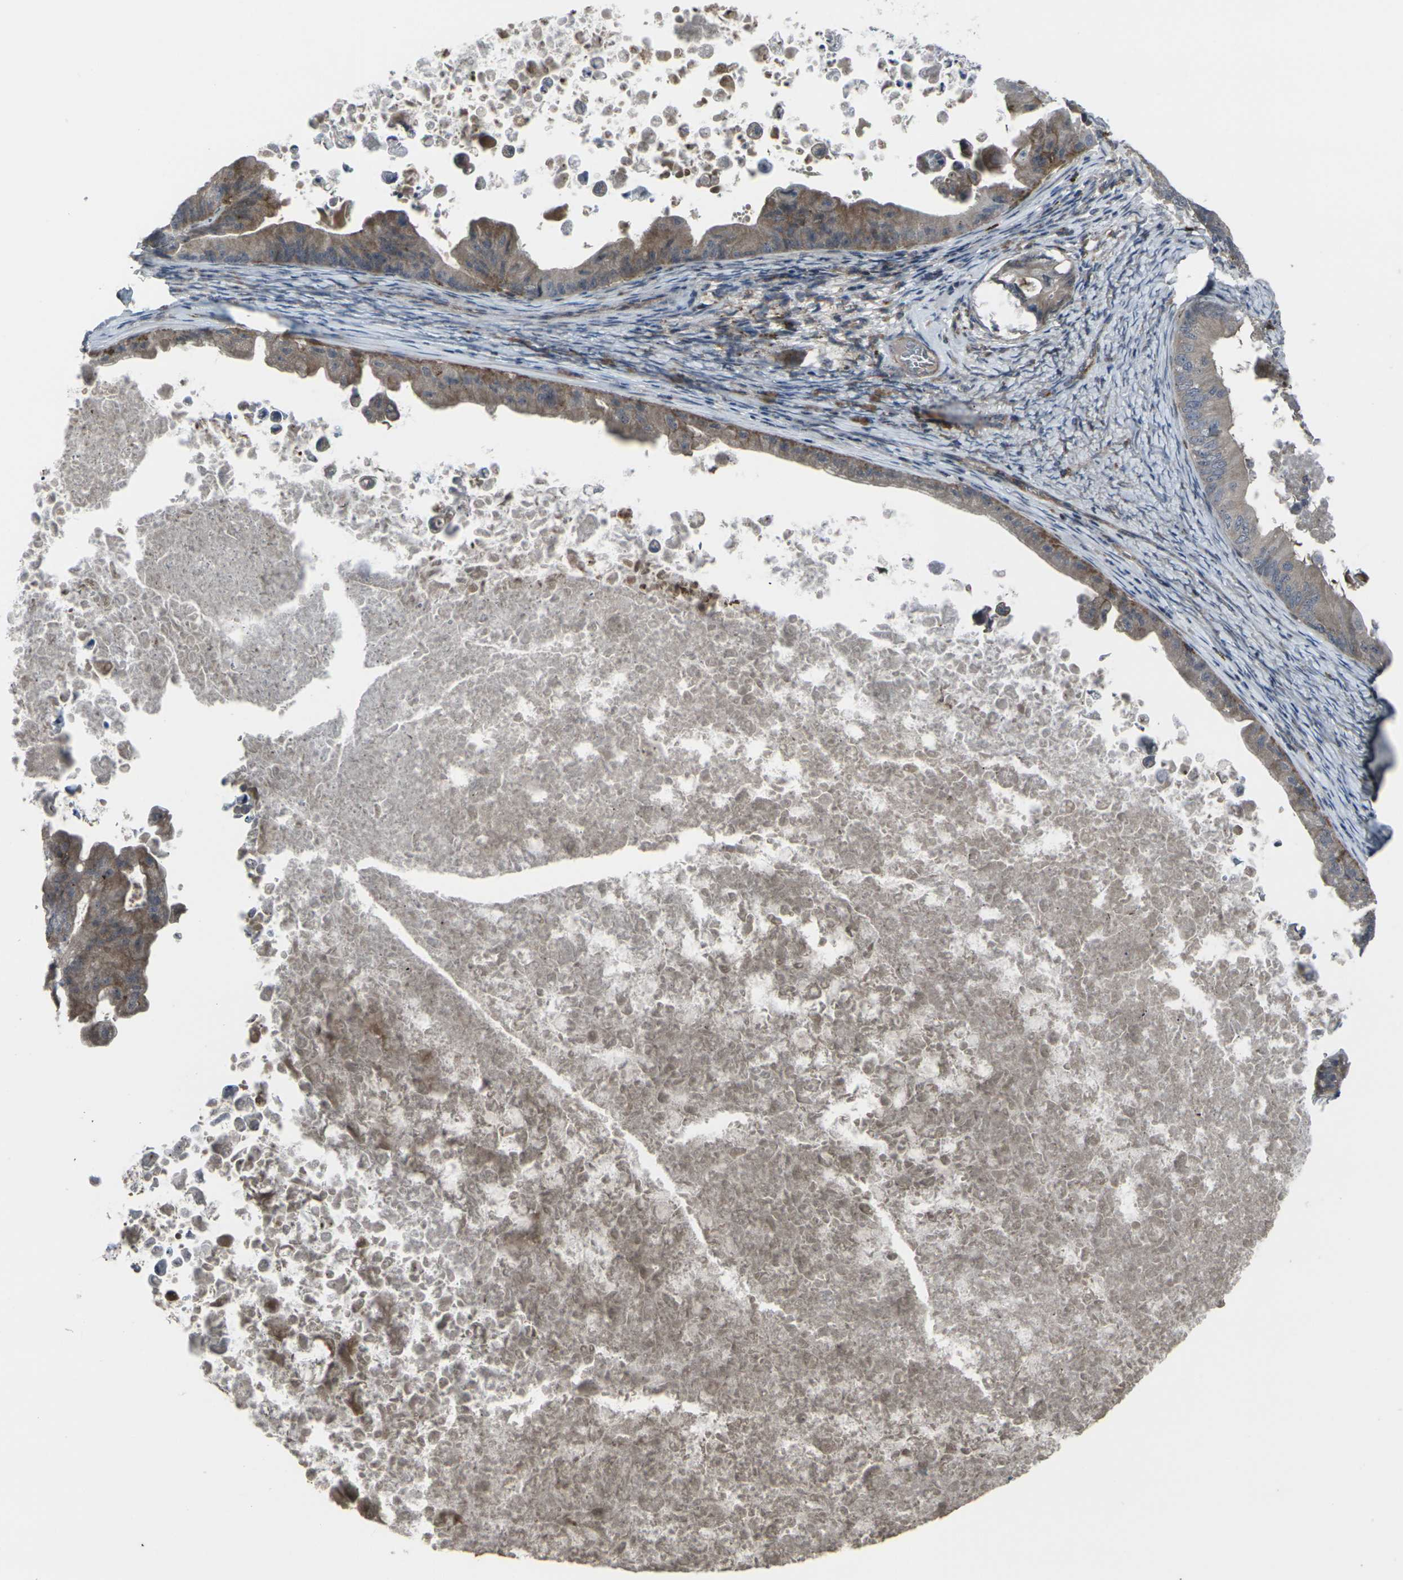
{"staining": {"intensity": "moderate", "quantity": ">75%", "location": "cytoplasmic/membranous"}, "tissue": "ovarian cancer", "cell_type": "Tumor cells", "image_type": "cancer", "snomed": [{"axis": "morphology", "description": "Cystadenocarcinoma, mucinous, NOS"}, {"axis": "topography", "description": "Ovary"}], "caption": "Immunohistochemistry (IHC) photomicrograph of neoplastic tissue: human ovarian cancer (mucinous cystadenocarcinoma) stained using immunohistochemistry (IHC) shows medium levels of moderate protein expression localized specifically in the cytoplasmic/membranous of tumor cells, appearing as a cytoplasmic/membranous brown color.", "gene": "CCR10", "patient": {"sex": "female", "age": 37}}